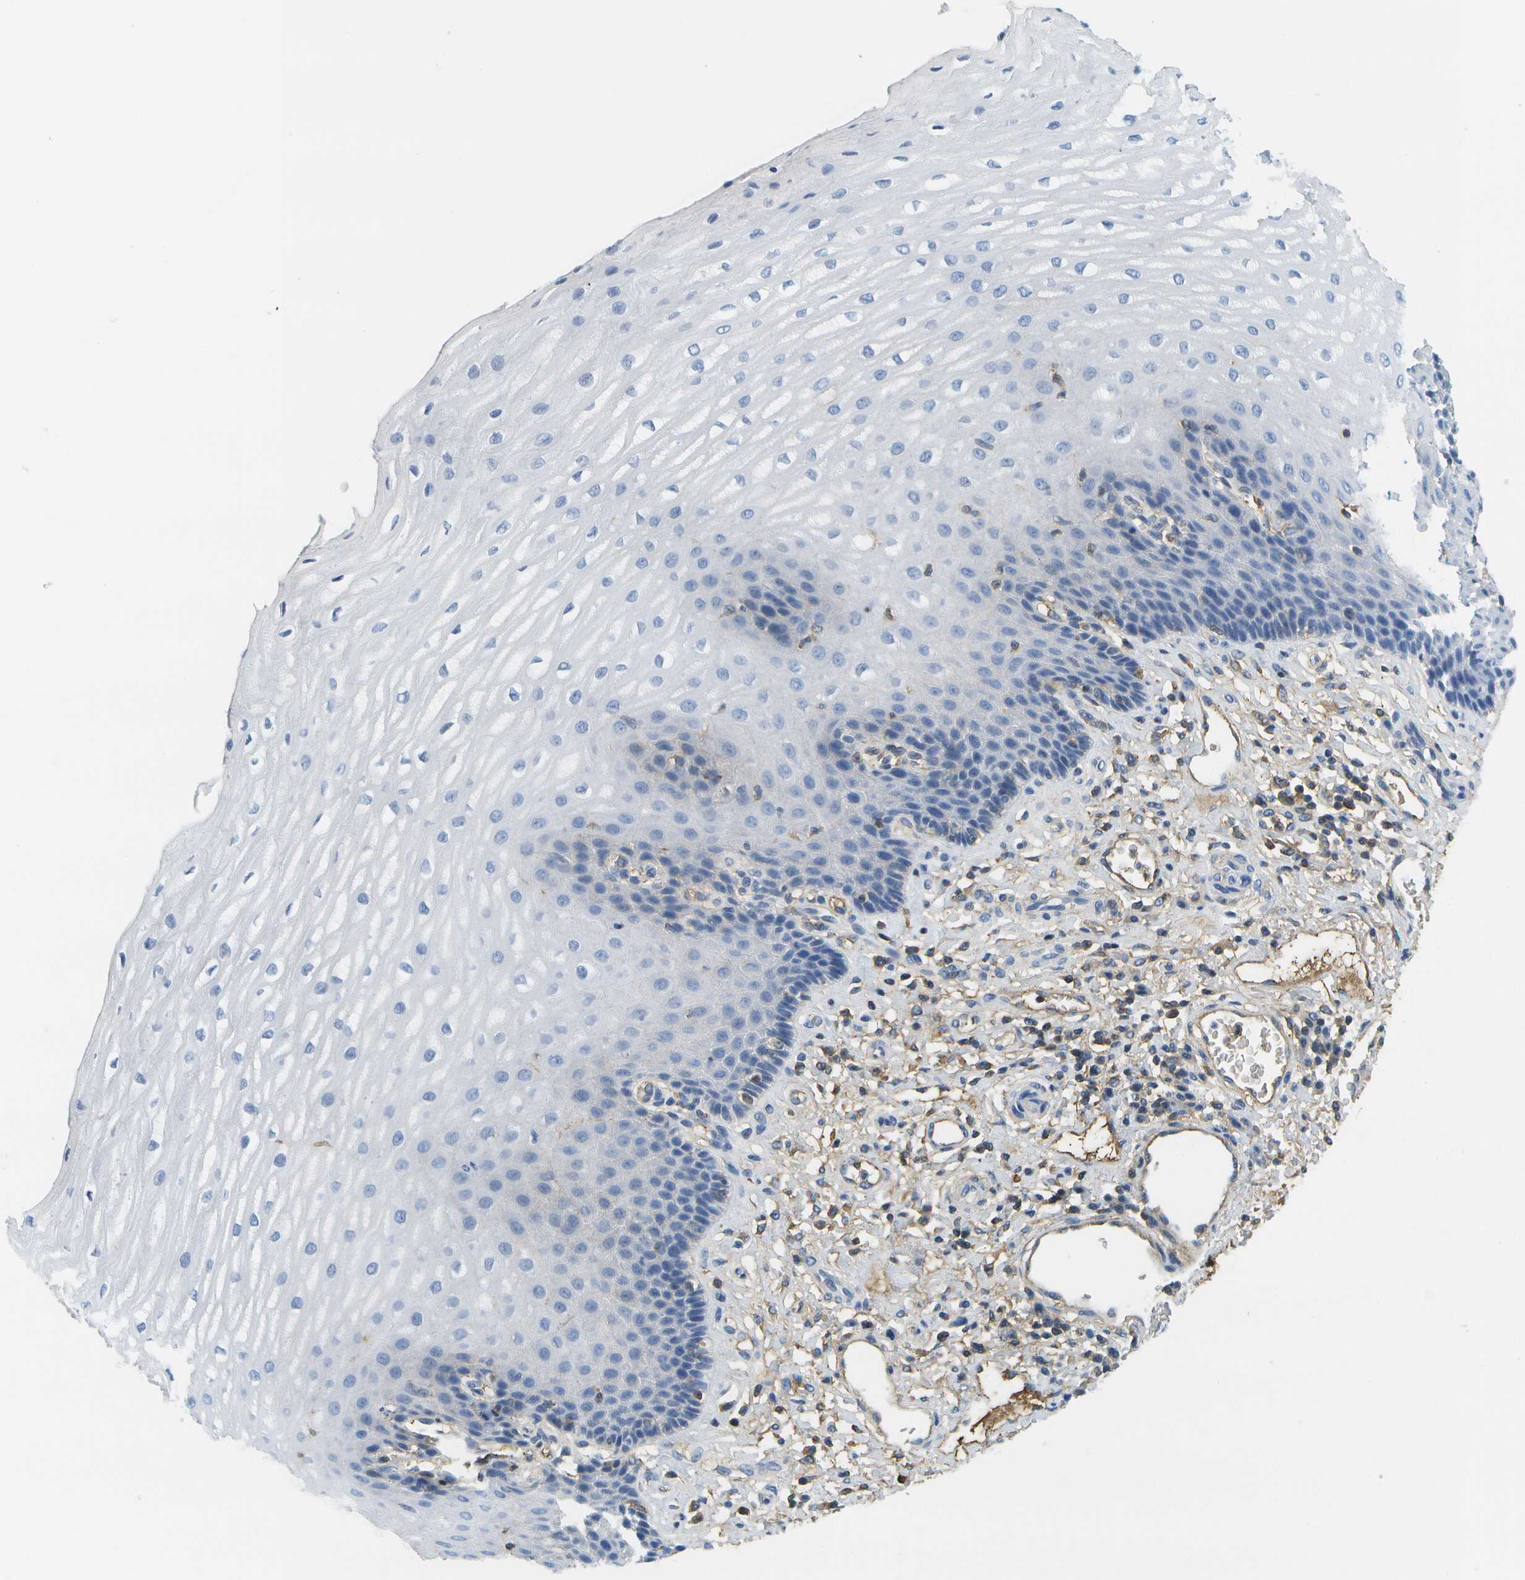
{"staining": {"intensity": "negative", "quantity": "none", "location": "none"}, "tissue": "esophagus", "cell_type": "Squamous epithelial cells", "image_type": "normal", "snomed": [{"axis": "morphology", "description": "Normal tissue, NOS"}, {"axis": "topography", "description": "Esophagus"}], "caption": "Immunohistochemistry (IHC) image of unremarkable esophagus: esophagus stained with DAB (3,3'-diaminobenzidine) displays no significant protein expression in squamous epithelial cells. (DAB IHC visualized using brightfield microscopy, high magnification).", "gene": "SERPINA1", "patient": {"sex": "male", "age": 54}}